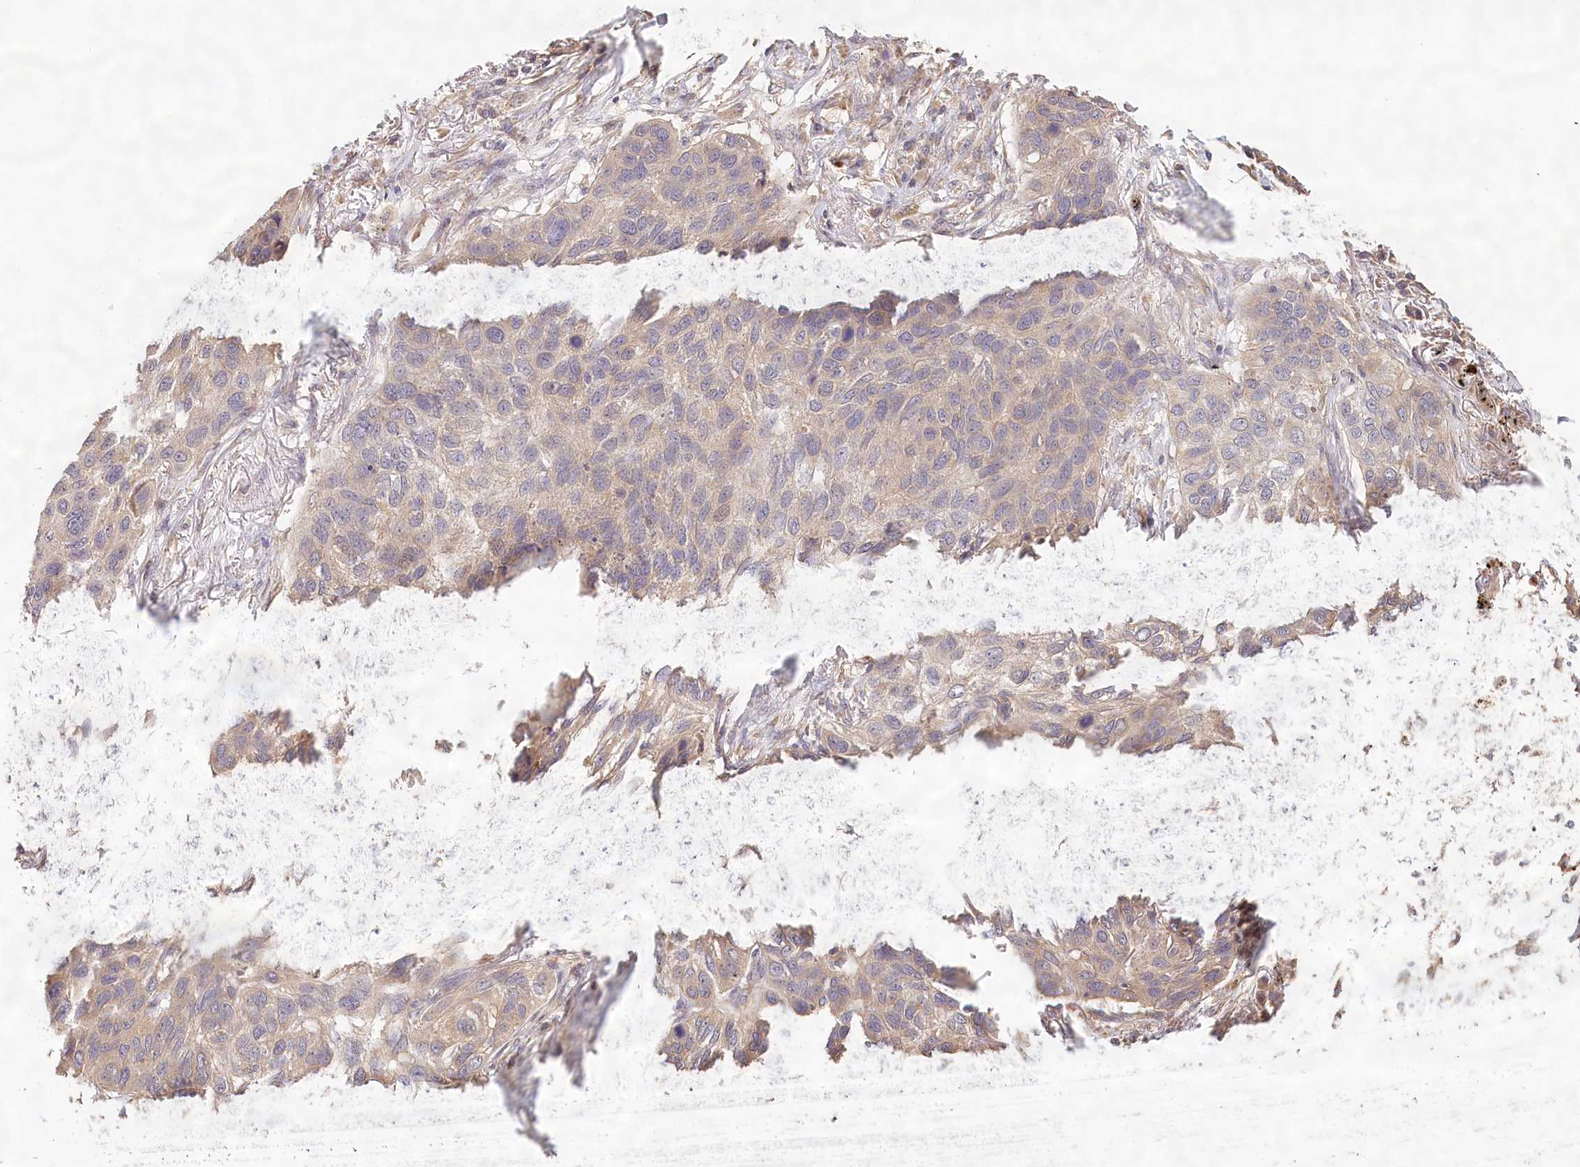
{"staining": {"intensity": "weak", "quantity": "<25%", "location": "cytoplasmic/membranous"}, "tissue": "lung cancer", "cell_type": "Tumor cells", "image_type": "cancer", "snomed": [{"axis": "morphology", "description": "Squamous cell carcinoma, NOS"}, {"axis": "topography", "description": "Lung"}], "caption": "This is an immunohistochemistry (IHC) photomicrograph of human lung squamous cell carcinoma. There is no expression in tumor cells.", "gene": "LSS", "patient": {"sex": "female", "age": 63}}